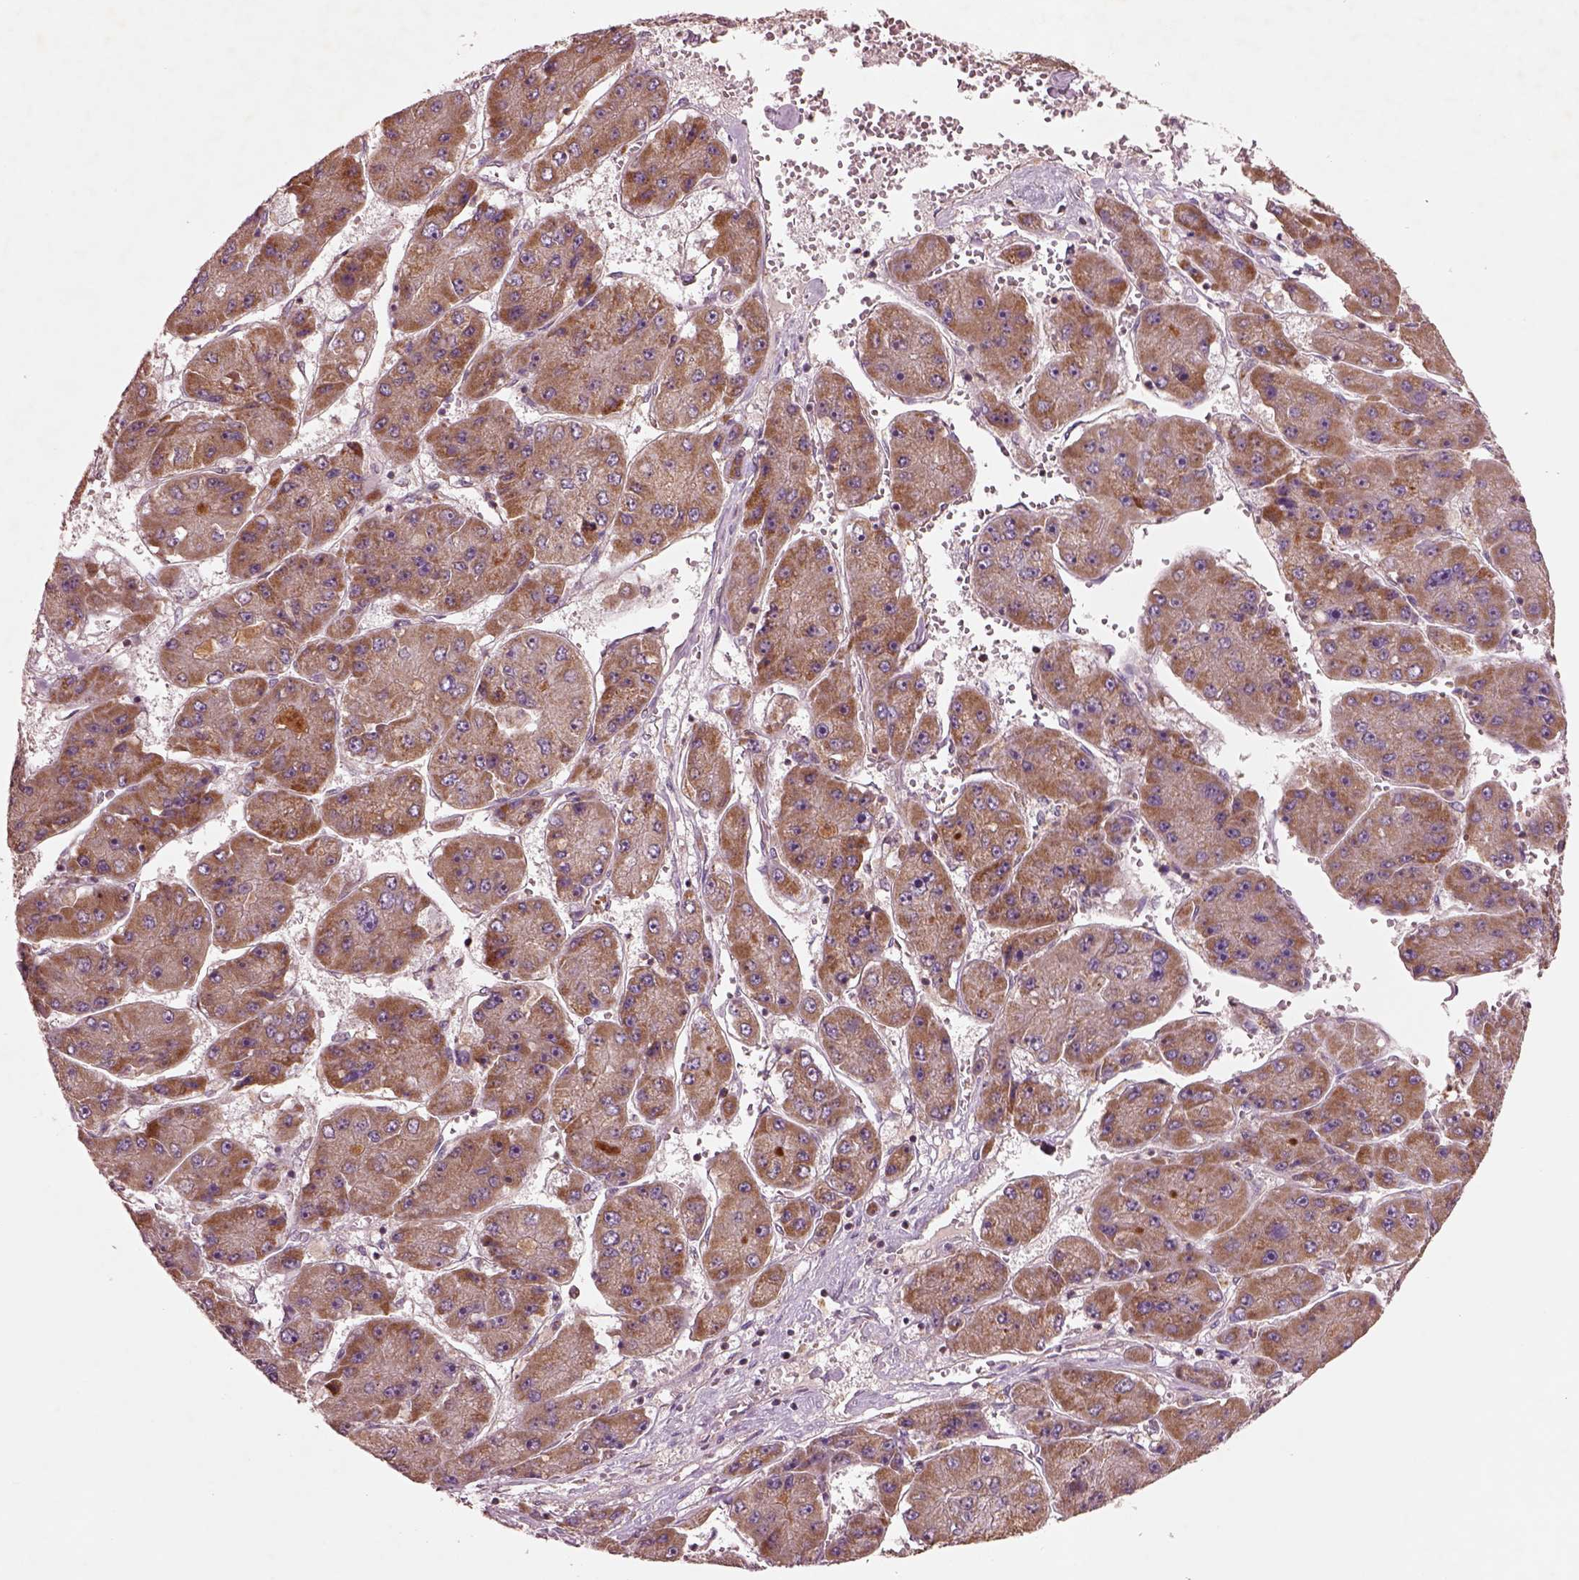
{"staining": {"intensity": "moderate", "quantity": ">75%", "location": "cytoplasmic/membranous"}, "tissue": "liver cancer", "cell_type": "Tumor cells", "image_type": "cancer", "snomed": [{"axis": "morphology", "description": "Carcinoma, Hepatocellular, NOS"}, {"axis": "topography", "description": "Liver"}], "caption": "Protein expression analysis of human hepatocellular carcinoma (liver) reveals moderate cytoplasmic/membranous positivity in about >75% of tumor cells.", "gene": "SLC25A5", "patient": {"sex": "female", "age": 61}}